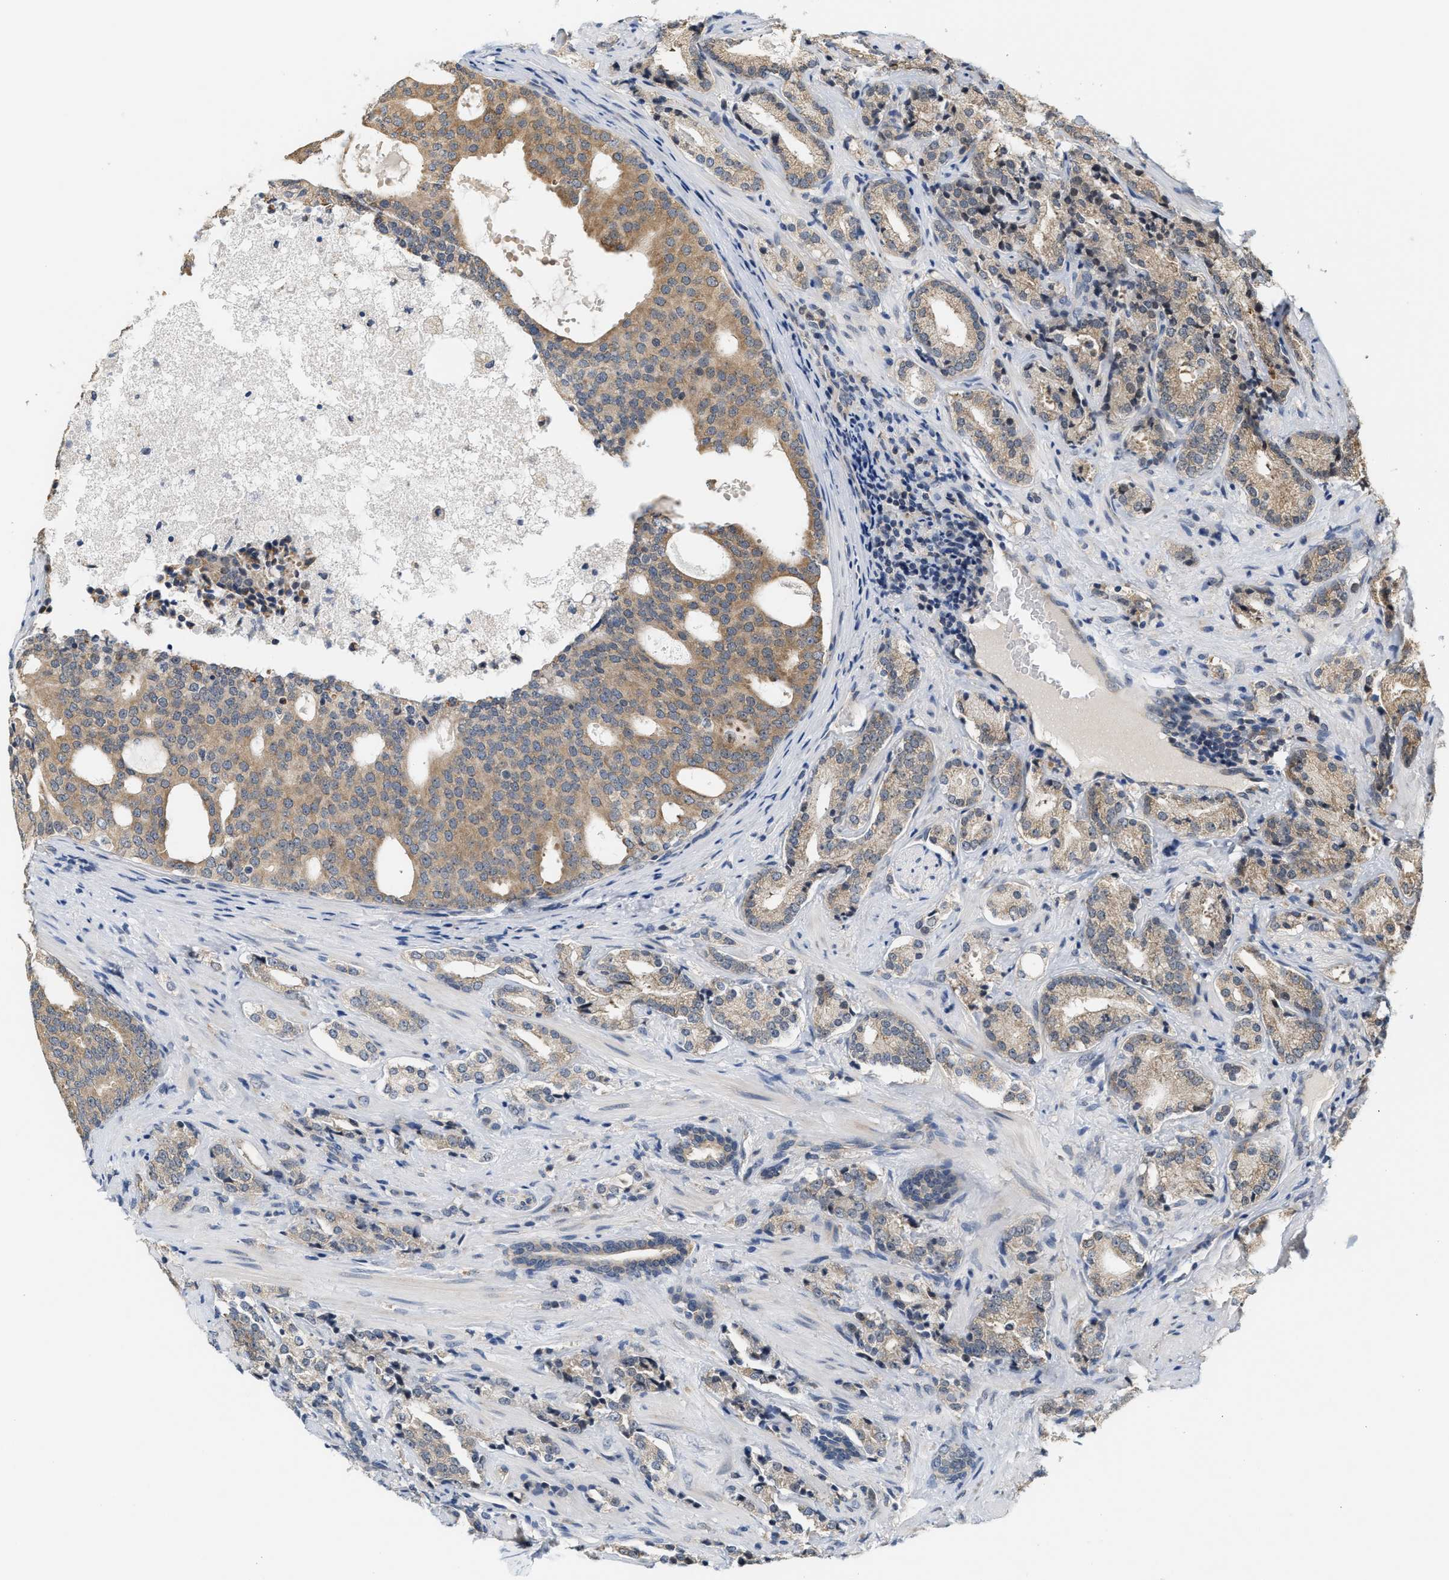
{"staining": {"intensity": "weak", "quantity": "25%-75%", "location": "cytoplasmic/membranous"}, "tissue": "prostate cancer", "cell_type": "Tumor cells", "image_type": "cancer", "snomed": [{"axis": "morphology", "description": "Adenocarcinoma, High grade"}, {"axis": "topography", "description": "Prostate"}], "caption": "A brown stain labels weak cytoplasmic/membranous positivity of a protein in human adenocarcinoma (high-grade) (prostate) tumor cells. (DAB (3,3'-diaminobenzidine) = brown stain, brightfield microscopy at high magnification).", "gene": "GIGYF1", "patient": {"sex": "male", "age": 71}}